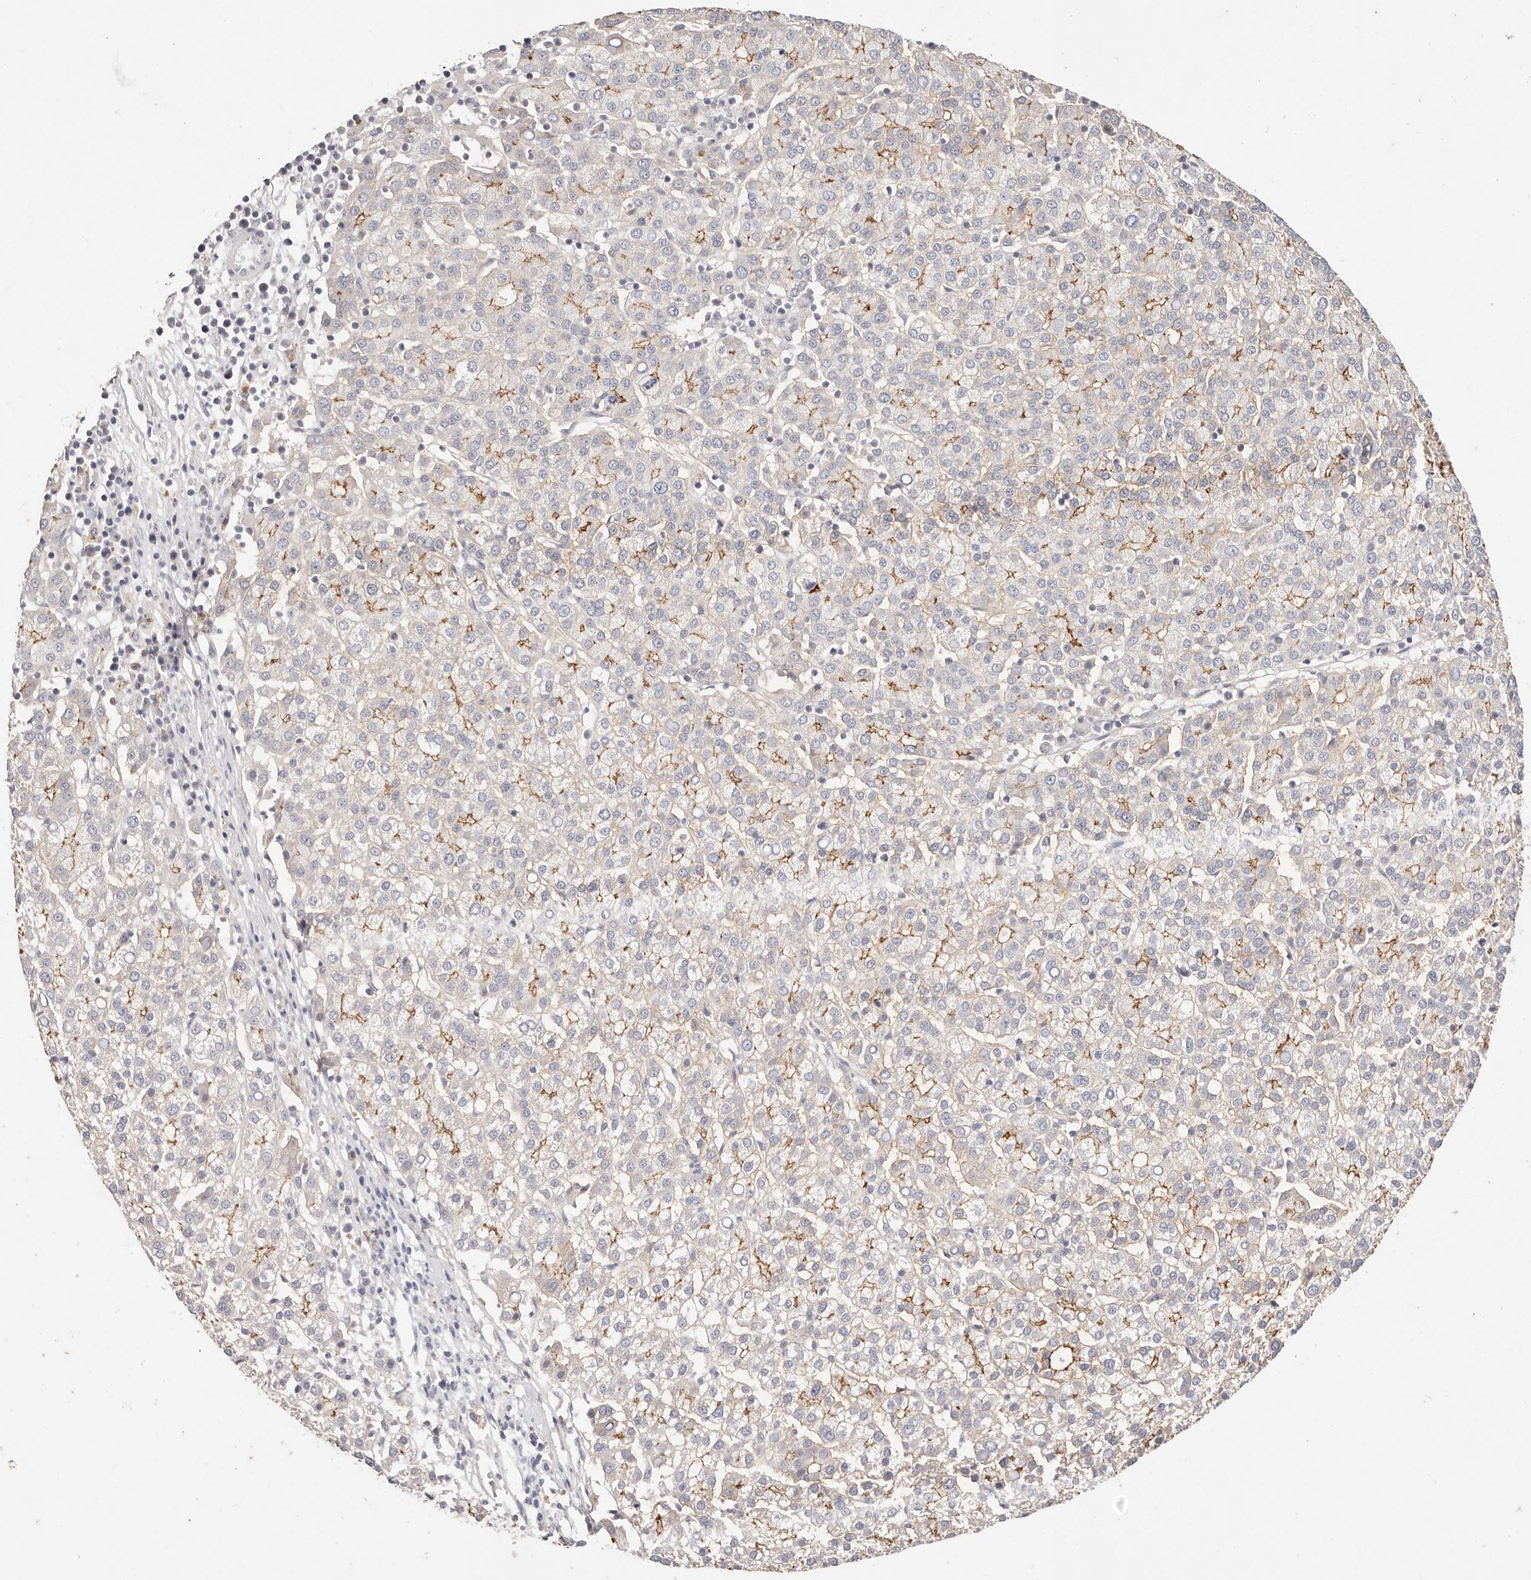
{"staining": {"intensity": "moderate", "quantity": "<25%", "location": "cytoplasmic/membranous"}, "tissue": "liver cancer", "cell_type": "Tumor cells", "image_type": "cancer", "snomed": [{"axis": "morphology", "description": "Carcinoma, Hepatocellular, NOS"}, {"axis": "topography", "description": "Liver"}], "caption": "There is low levels of moderate cytoplasmic/membranous staining in tumor cells of hepatocellular carcinoma (liver), as demonstrated by immunohistochemical staining (brown color).", "gene": "CXADR", "patient": {"sex": "female", "age": 58}}